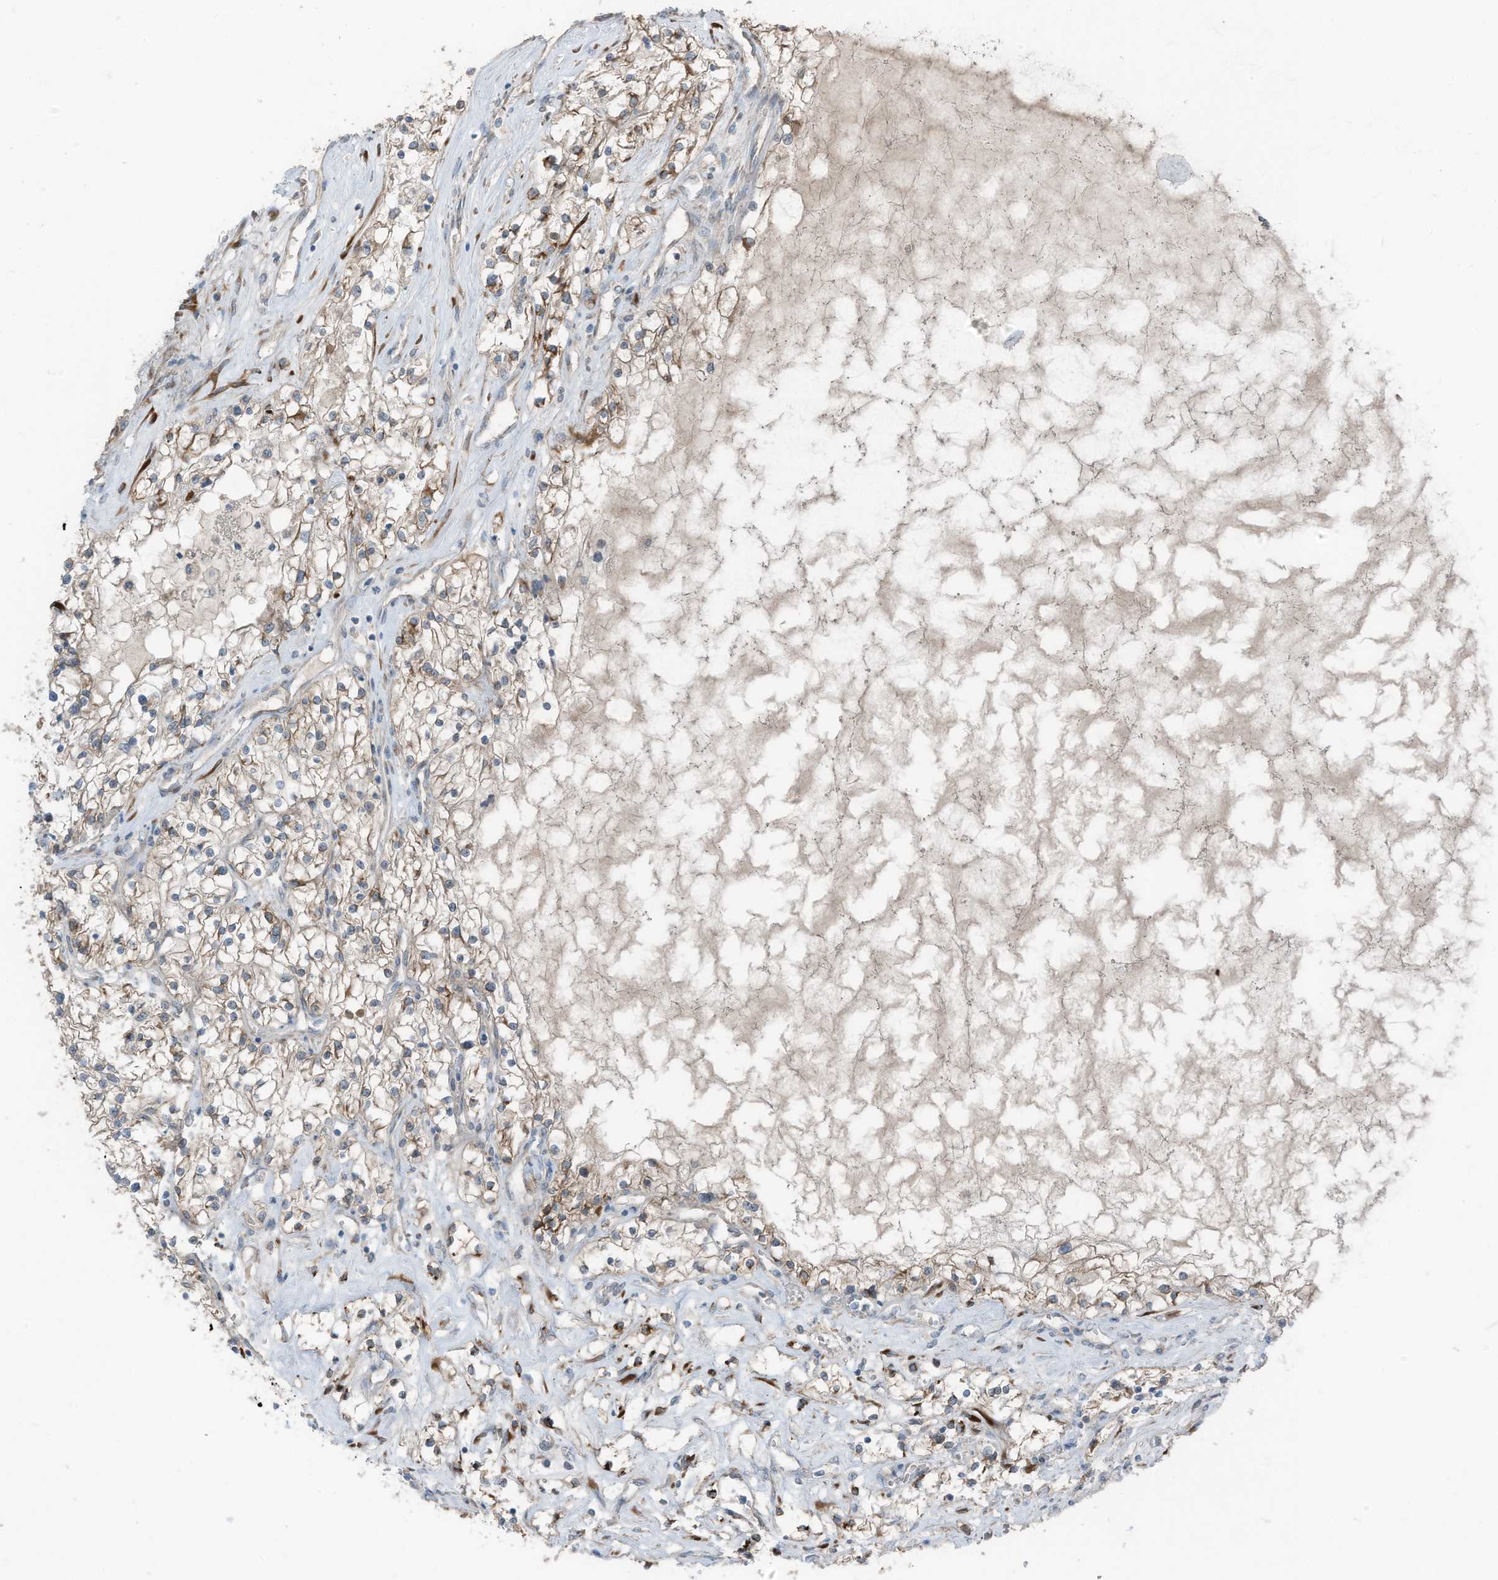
{"staining": {"intensity": "moderate", "quantity": "<25%", "location": "cytoplasmic/membranous"}, "tissue": "renal cancer", "cell_type": "Tumor cells", "image_type": "cancer", "snomed": [{"axis": "morphology", "description": "Normal tissue, NOS"}, {"axis": "morphology", "description": "Adenocarcinoma, NOS"}, {"axis": "topography", "description": "Kidney"}], "caption": "A high-resolution histopathology image shows immunohistochemistry staining of renal cancer, which reveals moderate cytoplasmic/membranous positivity in about <25% of tumor cells.", "gene": "ARHGEF33", "patient": {"sex": "male", "age": 68}}